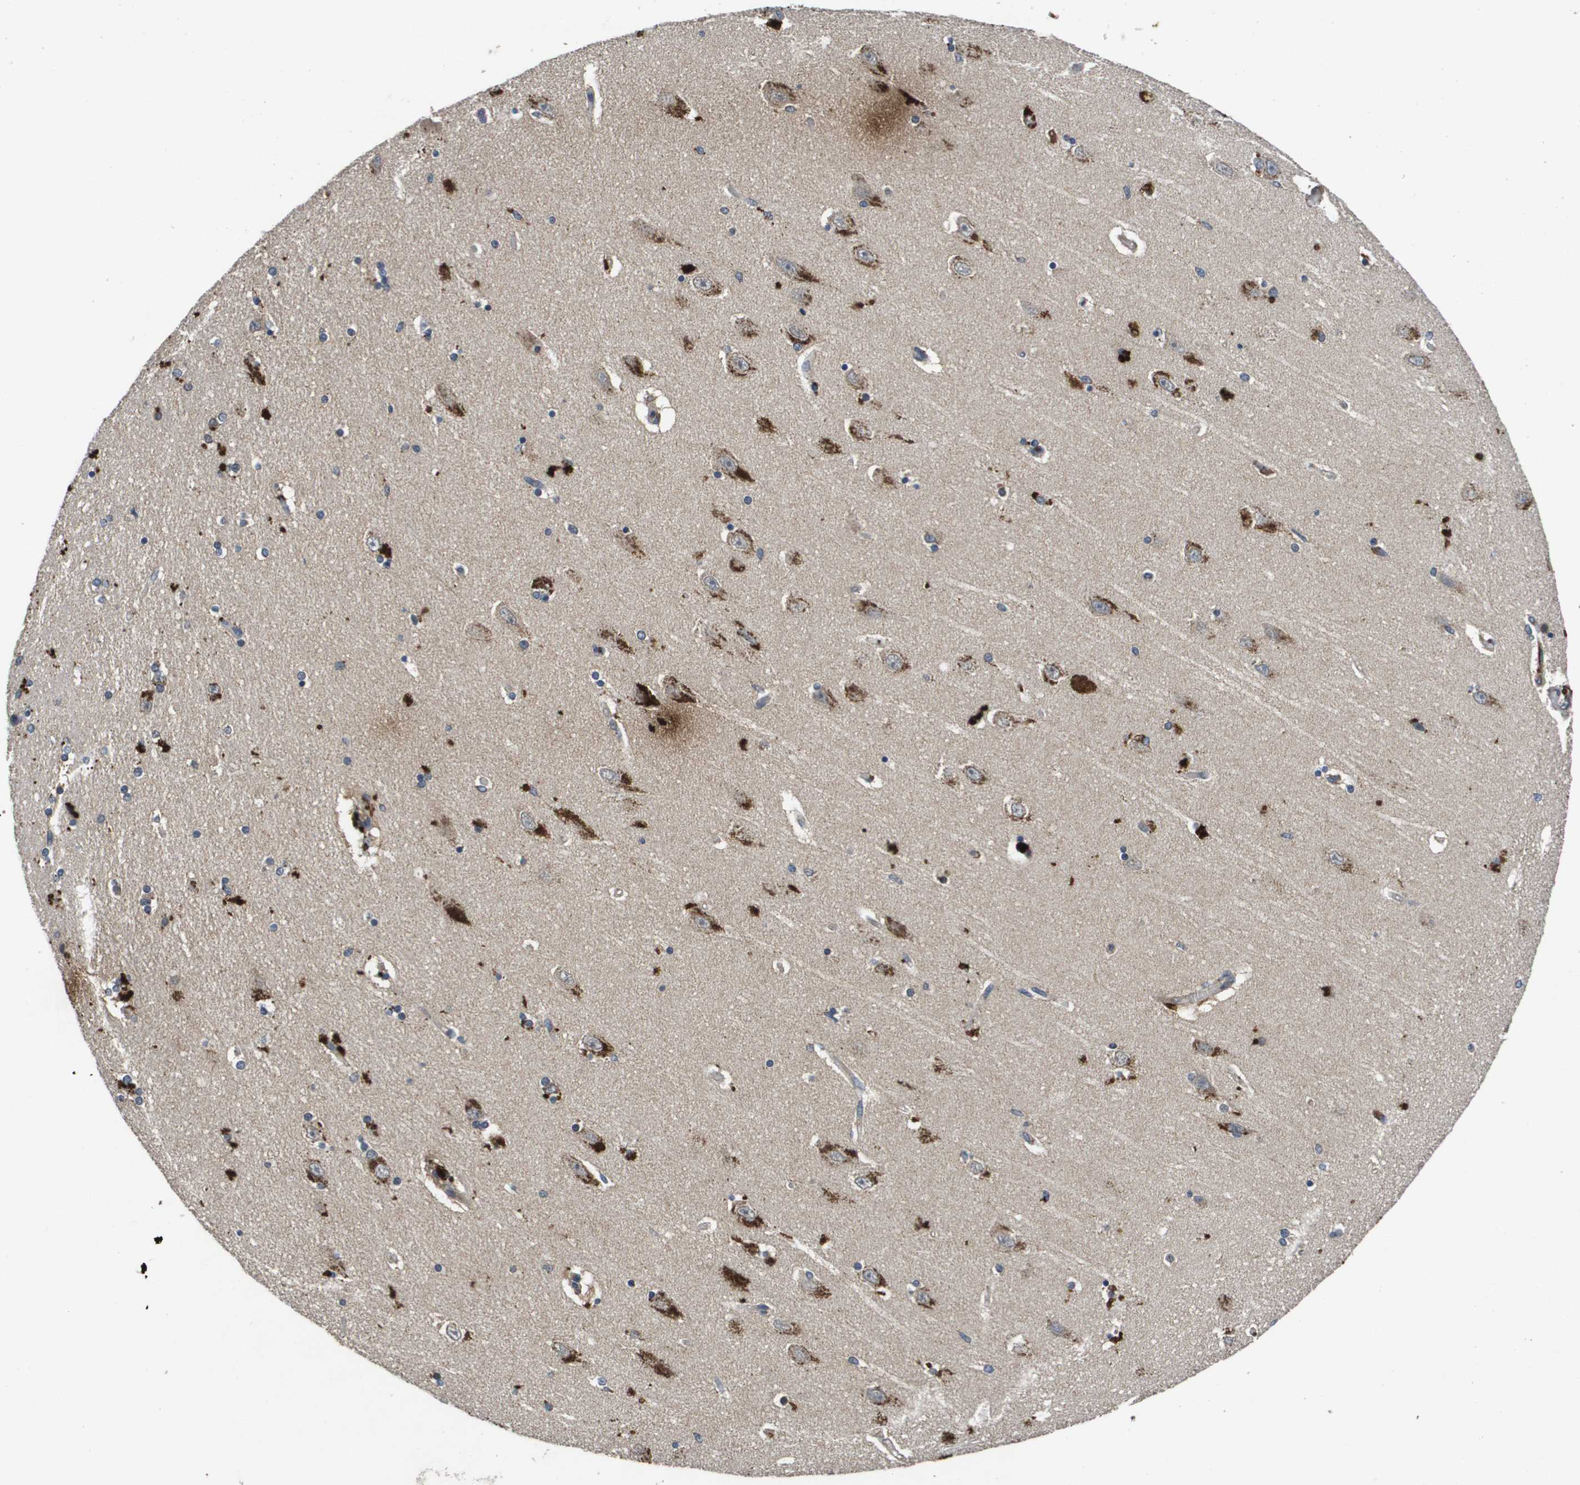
{"staining": {"intensity": "weak", "quantity": "<25%", "location": "cytoplasmic/membranous"}, "tissue": "hippocampus", "cell_type": "Glial cells", "image_type": "normal", "snomed": [{"axis": "morphology", "description": "Normal tissue, NOS"}, {"axis": "topography", "description": "Hippocampus"}], "caption": "A histopathology image of hippocampus stained for a protein demonstrates no brown staining in glial cells. Nuclei are stained in blue.", "gene": "PROC", "patient": {"sex": "female", "age": 54}}